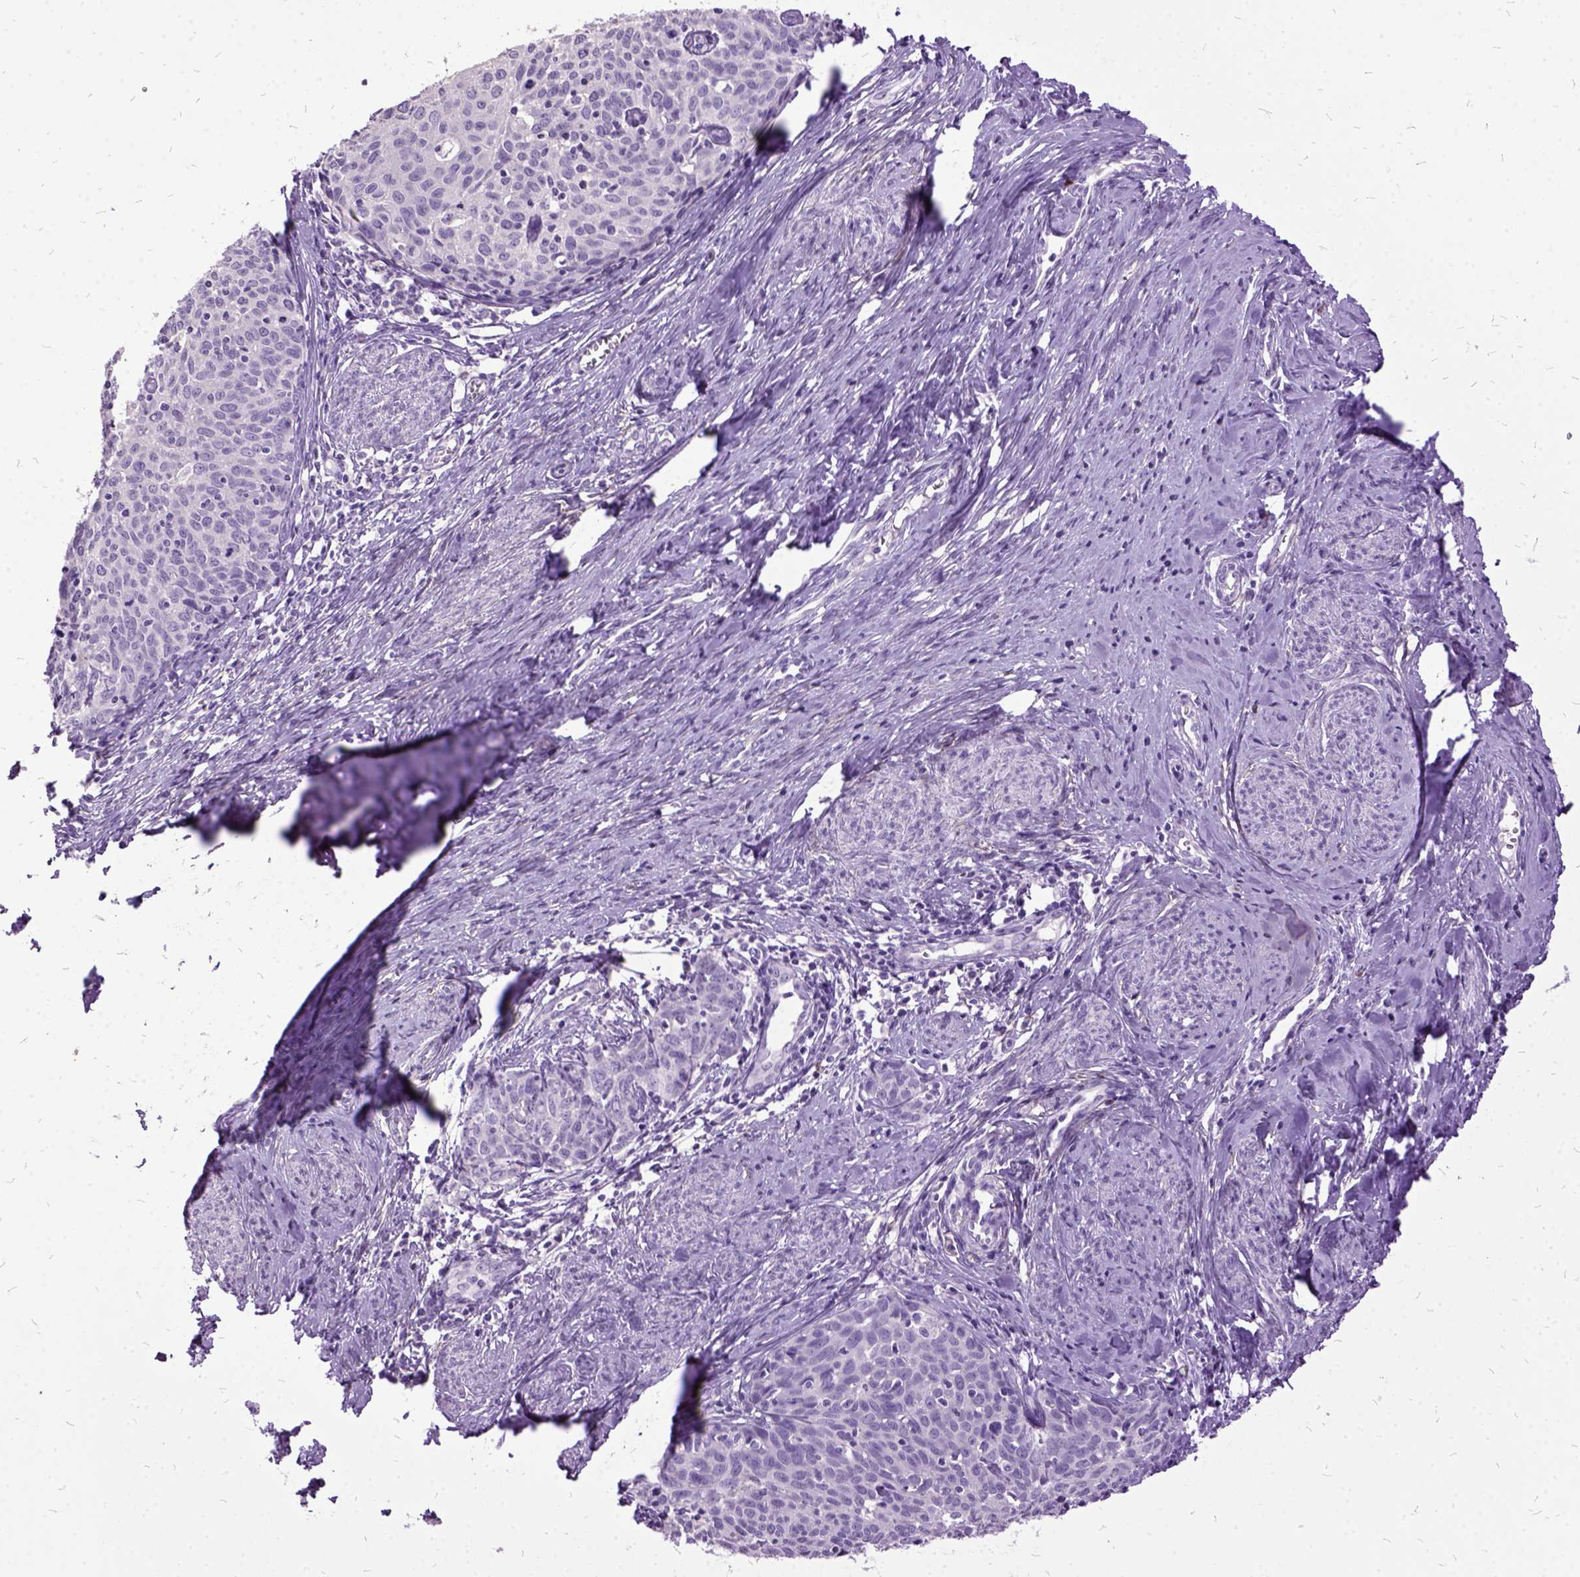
{"staining": {"intensity": "negative", "quantity": "none", "location": "none"}, "tissue": "cervical cancer", "cell_type": "Tumor cells", "image_type": "cancer", "snomed": [{"axis": "morphology", "description": "Squamous cell carcinoma, NOS"}, {"axis": "topography", "description": "Cervix"}], "caption": "This image is of cervical cancer stained with immunohistochemistry (IHC) to label a protein in brown with the nuclei are counter-stained blue. There is no staining in tumor cells.", "gene": "MME", "patient": {"sex": "female", "age": 62}}